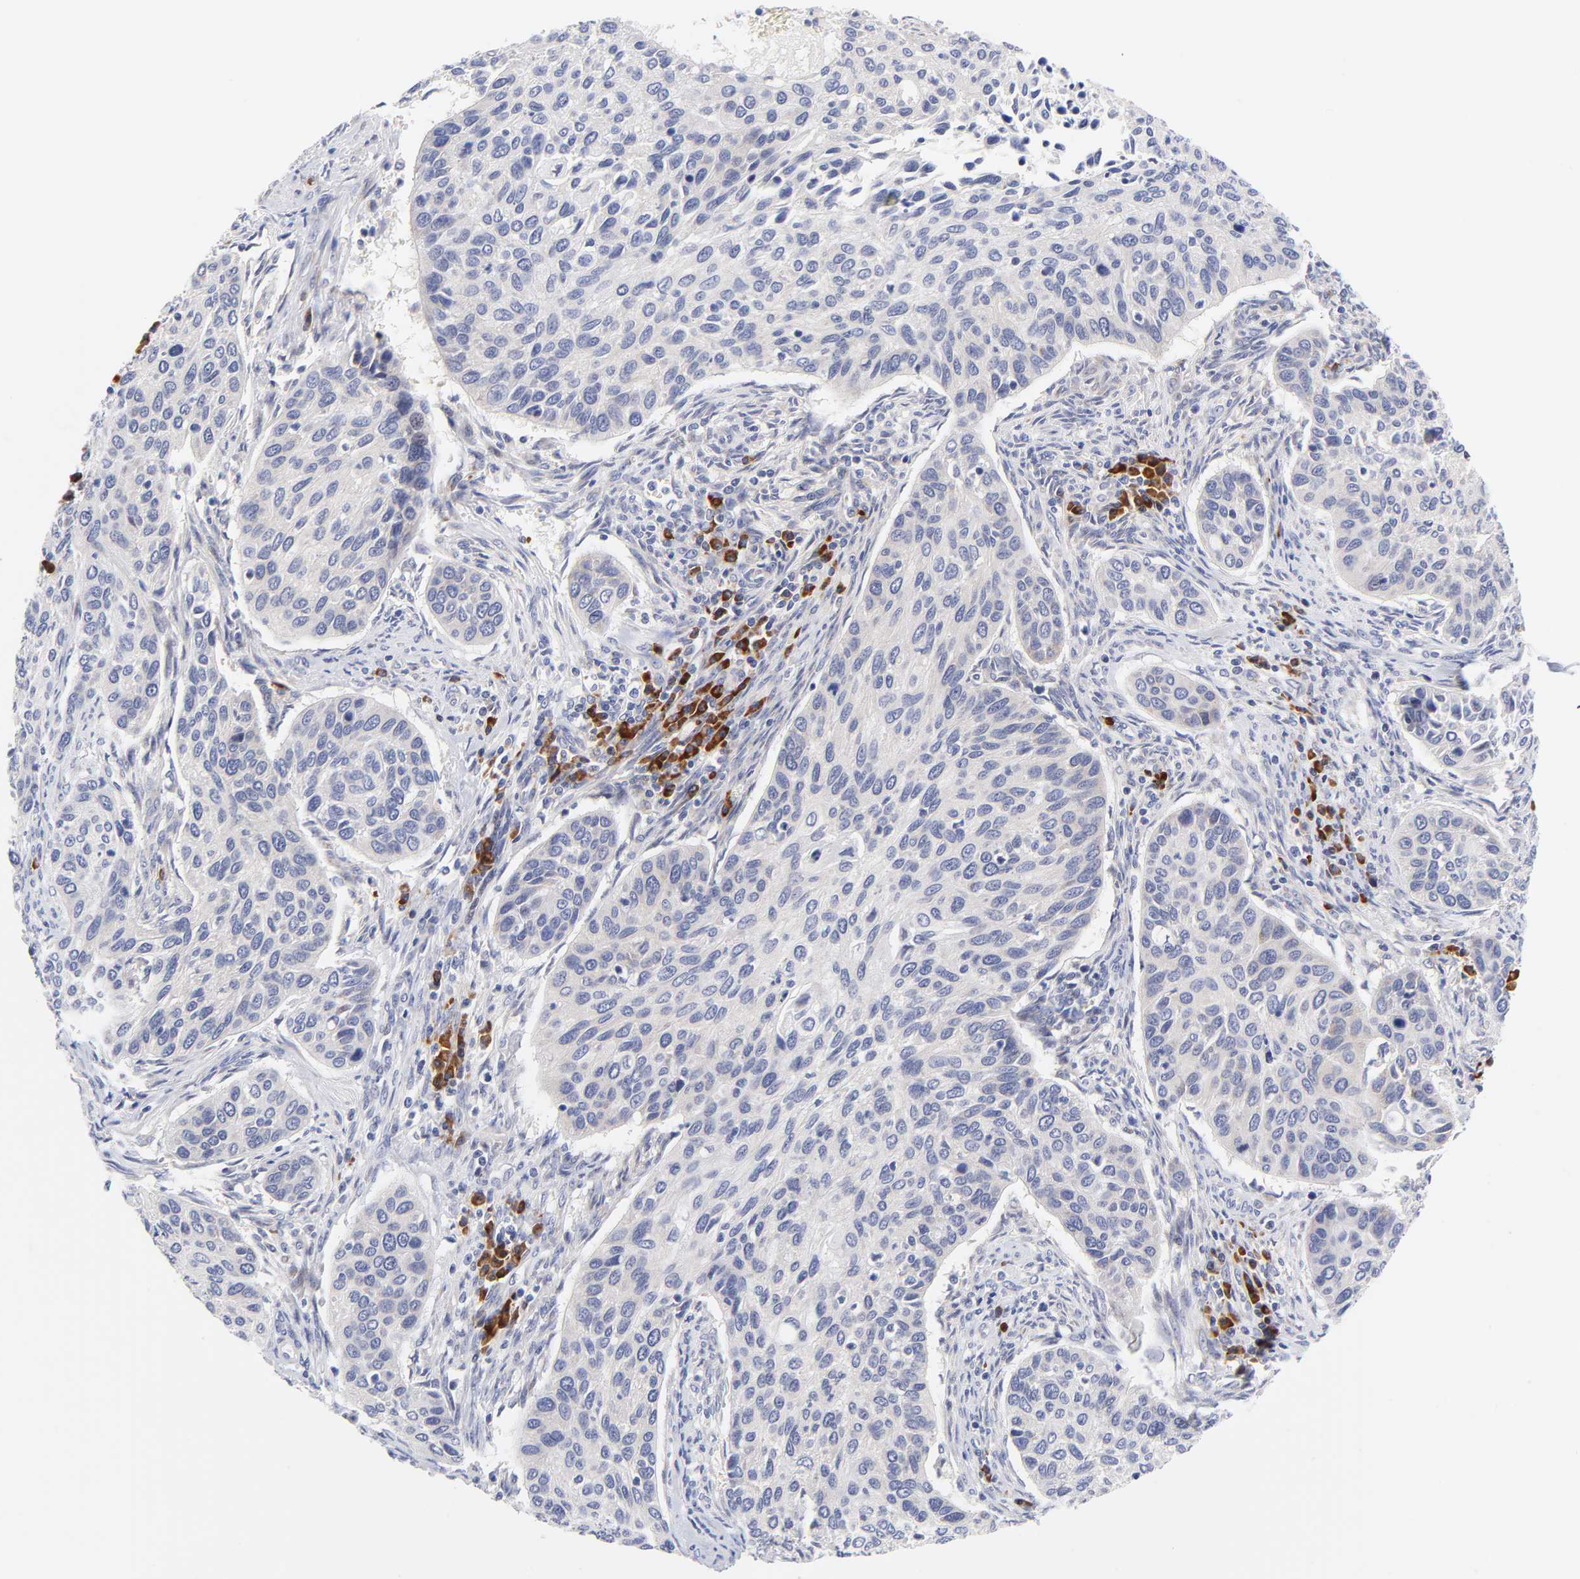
{"staining": {"intensity": "negative", "quantity": "none", "location": "none"}, "tissue": "cervical cancer", "cell_type": "Tumor cells", "image_type": "cancer", "snomed": [{"axis": "morphology", "description": "Squamous cell carcinoma, NOS"}, {"axis": "topography", "description": "Cervix"}], "caption": "IHC micrograph of neoplastic tissue: cervical cancer stained with DAB displays no significant protein positivity in tumor cells.", "gene": "AFF2", "patient": {"sex": "female", "age": 57}}